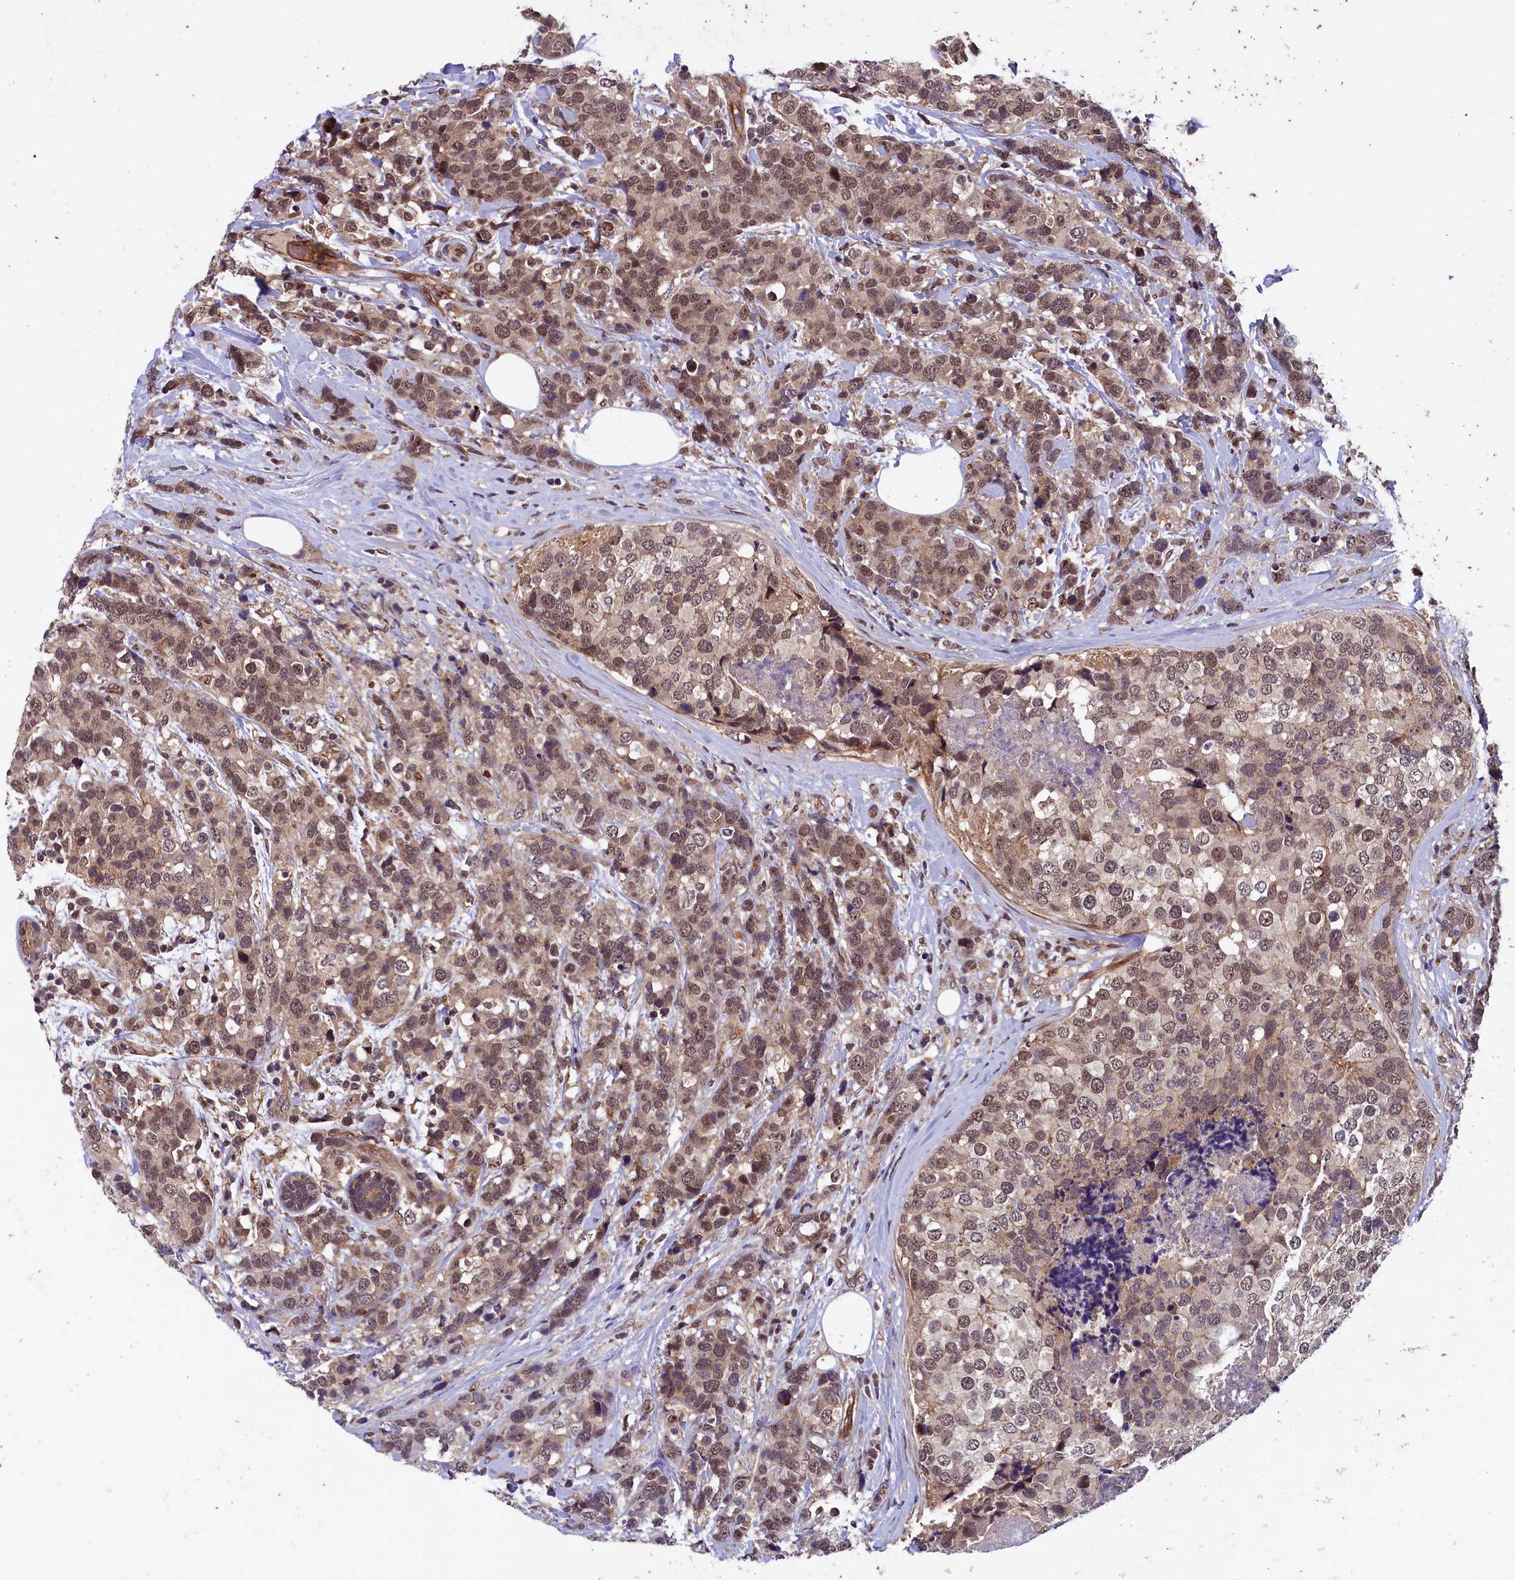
{"staining": {"intensity": "weak", "quantity": ">75%", "location": "nuclear"}, "tissue": "breast cancer", "cell_type": "Tumor cells", "image_type": "cancer", "snomed": [{"axis": "morphology", "description": "Lobular carcinoma"}, {"axis": "topography", "description": "Breast"}], "caption": "Tumor cells reveal weak nuclear expression in approximately >75% of cells in breast cancer (lobular carcinoma).", "gene": "ARL14EP", "patient": {"sex": "female", "age": 59}}